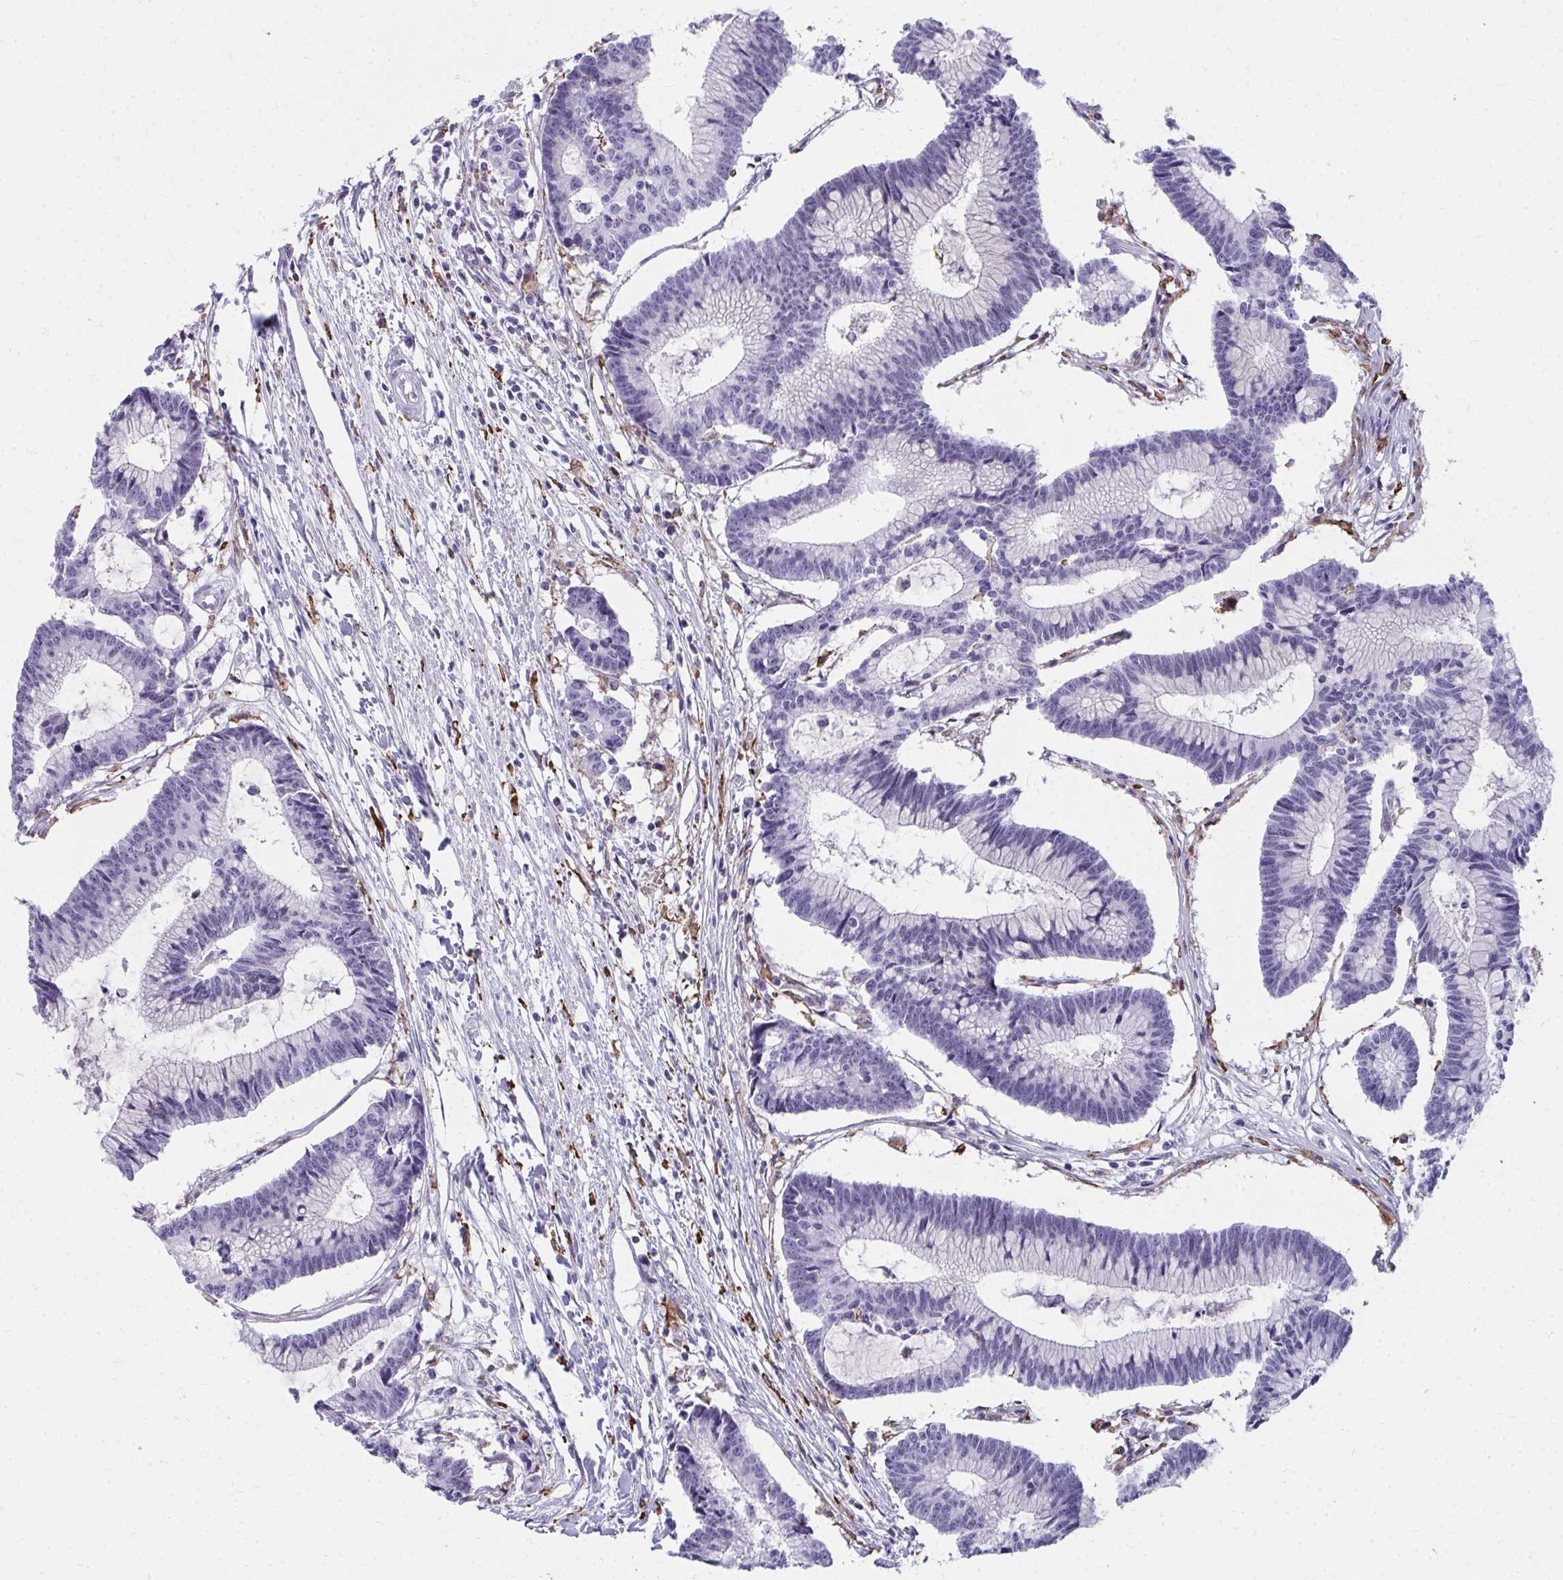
{"staining": {"intensity": "negative", "quantity": "none", "location": "none"}, "tissue": "colorectal cancer", "cell_type": "Tumor cells", "image_type": "cancer", "snomed": [{"axis": "morphology", "description": "Adenocarcinoma, NOS"}, {"axis": "topography", "description": "Colon"}], "caption": "This is an immunohistochemistry histopathology image of human colorectal cancer (adenocarcinoma). There is no staining in tumor cells.", "gene": "CD163", "patient": {"sex": "female", "age": 78}}